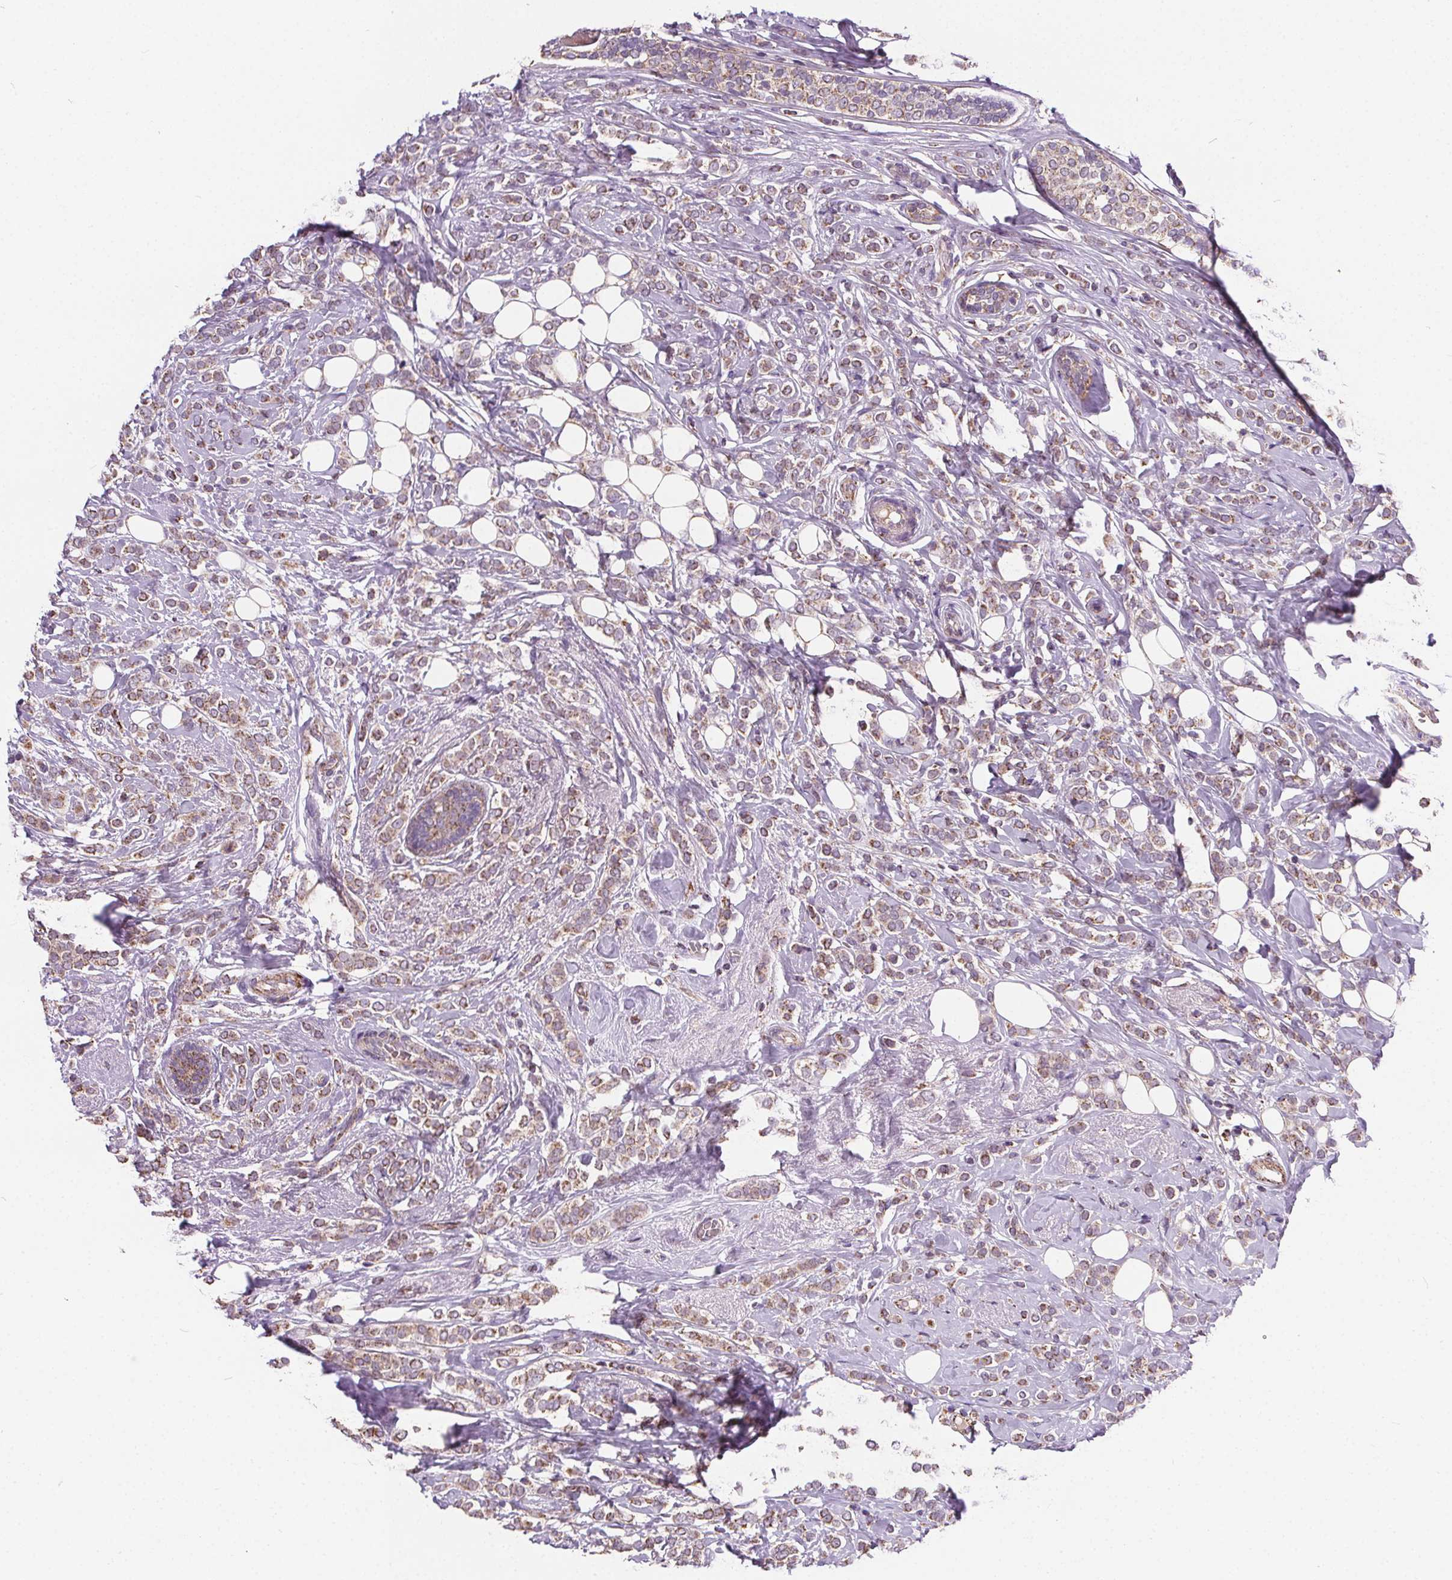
{"staining": {"intensity": "moderate", "quantity": ">75%", "location": "cytoplasmic/membranous"}, "tissue": "breast cancer", "cell_type": "Tumor cells", "image_type": "cancer", "snomed": [{"axis": "morphology", "description": "Lobular carcinoma"}, {"axis": "topography", "description": "Breast"}], "caption": "Breast cancer tissue exhibits moderate cytoplasmic/membranous expression in approximately >75% of tumor cells, visualized by immunohistochemistry. (Brightfield microscopy of DAB IHC at high magnification).", "gene": "GOLT1B", "patient": {"sex": "female", "age": 49}}